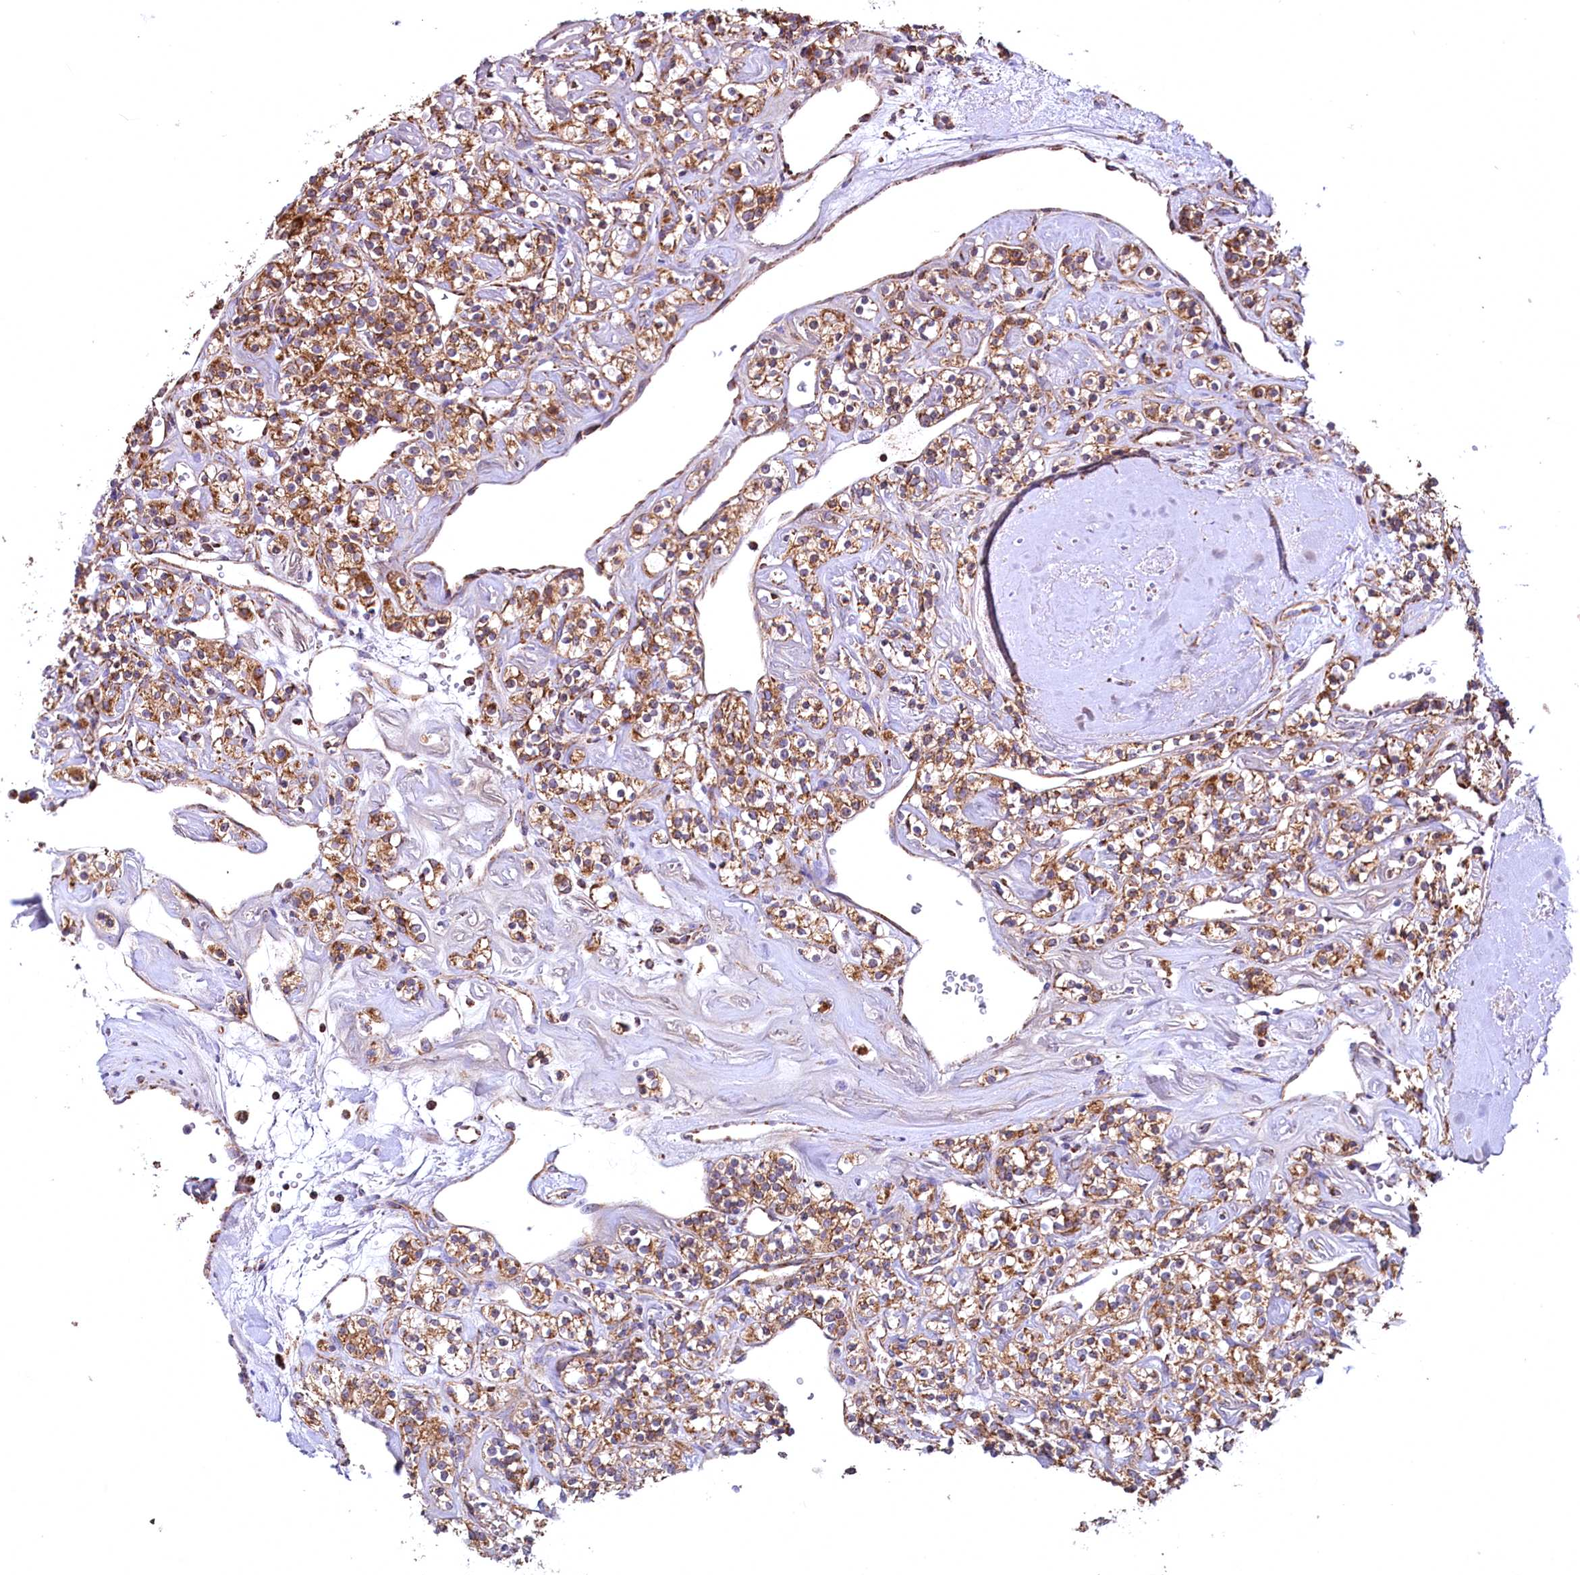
{"staining": {"intensity": "moderate", "quantity": ">75%", "location": "cytoplasmic/membranous"}, "tissue": "renal cancer", "cell_type": "Tumor cells", "image_type": "cancer", "snomed": [{"axis": "morphology", "description": "Adenocarcinoma, NOS"}, {"axis": "topography", "description": "Kidney"}], "caption": "An image of human renal cancer stained for a protein displays moderate cytoplasmic/membranous brown staining in tumor cells.", "gene": "NUDT15", "patient": {"sex": "male", "age": 77}}